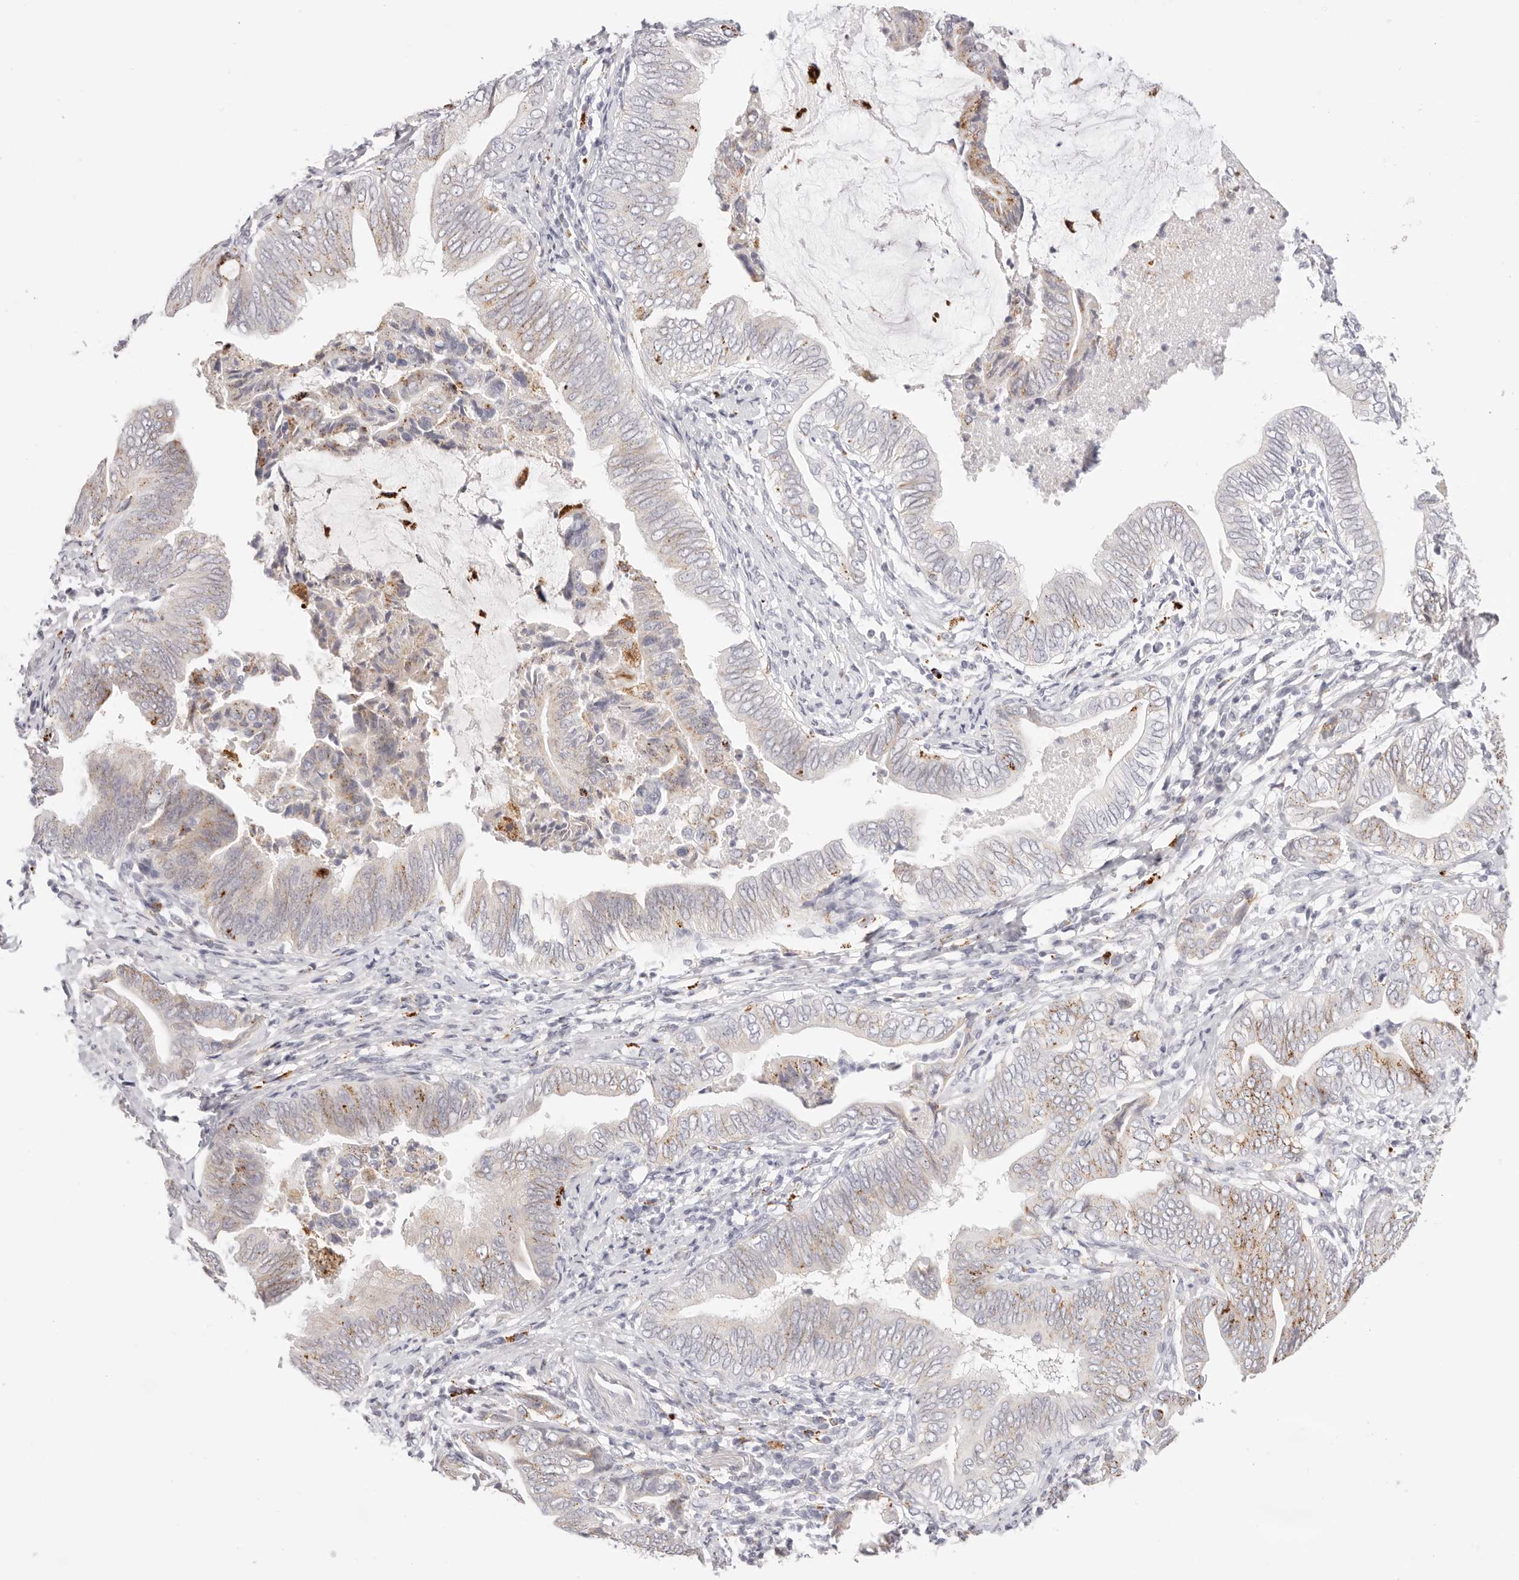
{"staining": {"intensity": "moderate", "quantity": "<25%", "location": "cytoplasmic/membranous"}, "tissue": "pancreatic cancer", "cell_type": "Tumor cells", "image_type": "cancer", "snomed": [{"axis": "morphology", "description": "Adenocarcinoma, NOS"}, {"axis": "topography", "description": "Pancreas"}], "caption": "High-power microscopy captured an IHC photomicrograph of pancreatic cancer, revealing moderate cytoplasmic/membranous expression in approximately <25% of tumor cells.", "gene": "STKLD1", "patient": {"sex": "male", "age": 75}}